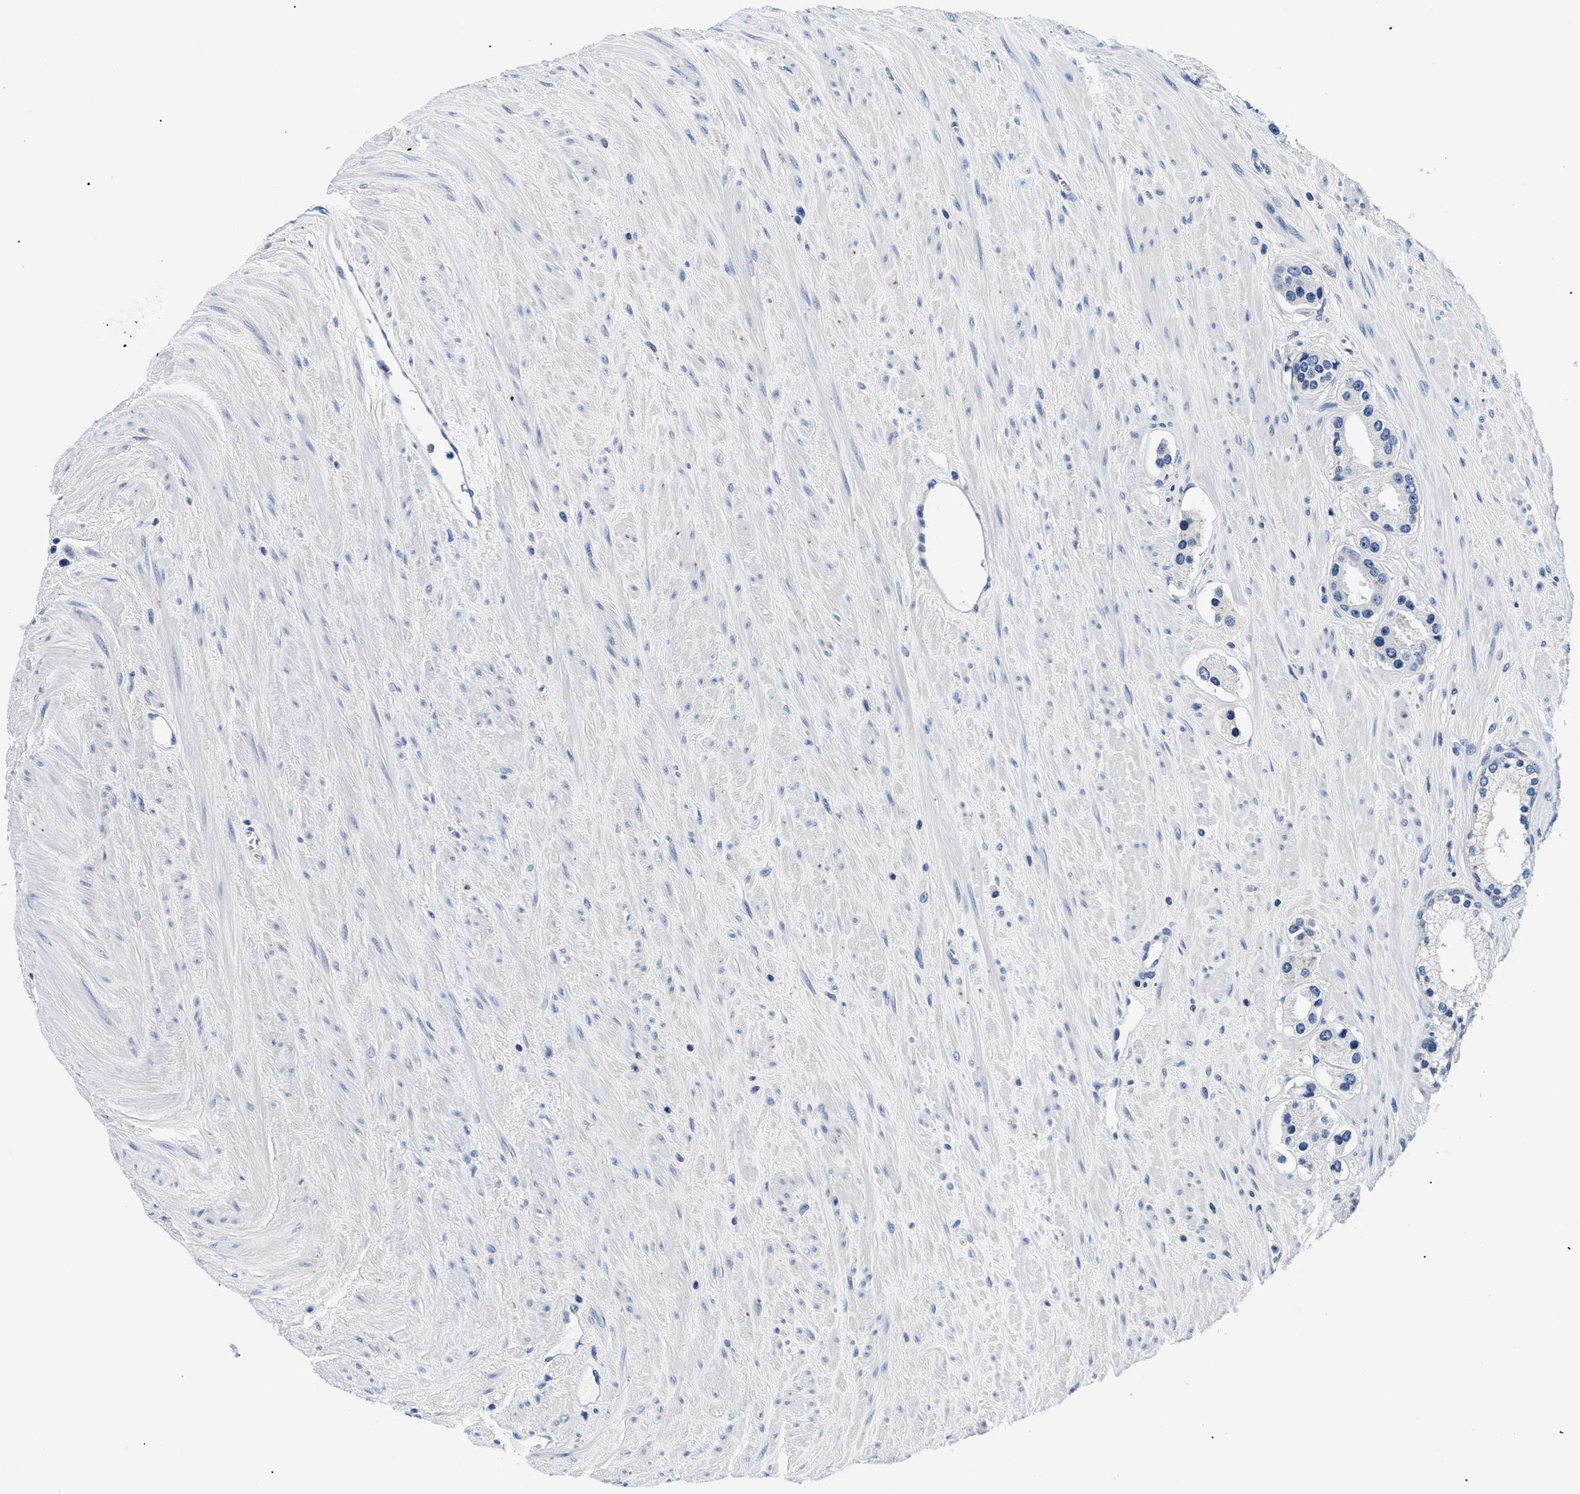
{"staining": {"intensity": "negative", "quantity": "none", "location": "none"}, "tissue": "prostate cancer", "cell_type": "Tumor cells", "image_type": "cancer", "snomed": [{"axis": "morphology", "description": "Adenocarcinoma, High grade"}, {"axis": "topography", "description": "Prostate"}], "caption": "There is no significant staining in tumor cells of prostate cancer (high-grade adenocarcinoma).", "gene": "MEA1", "patient": {"sex": "male", "age": 71}}